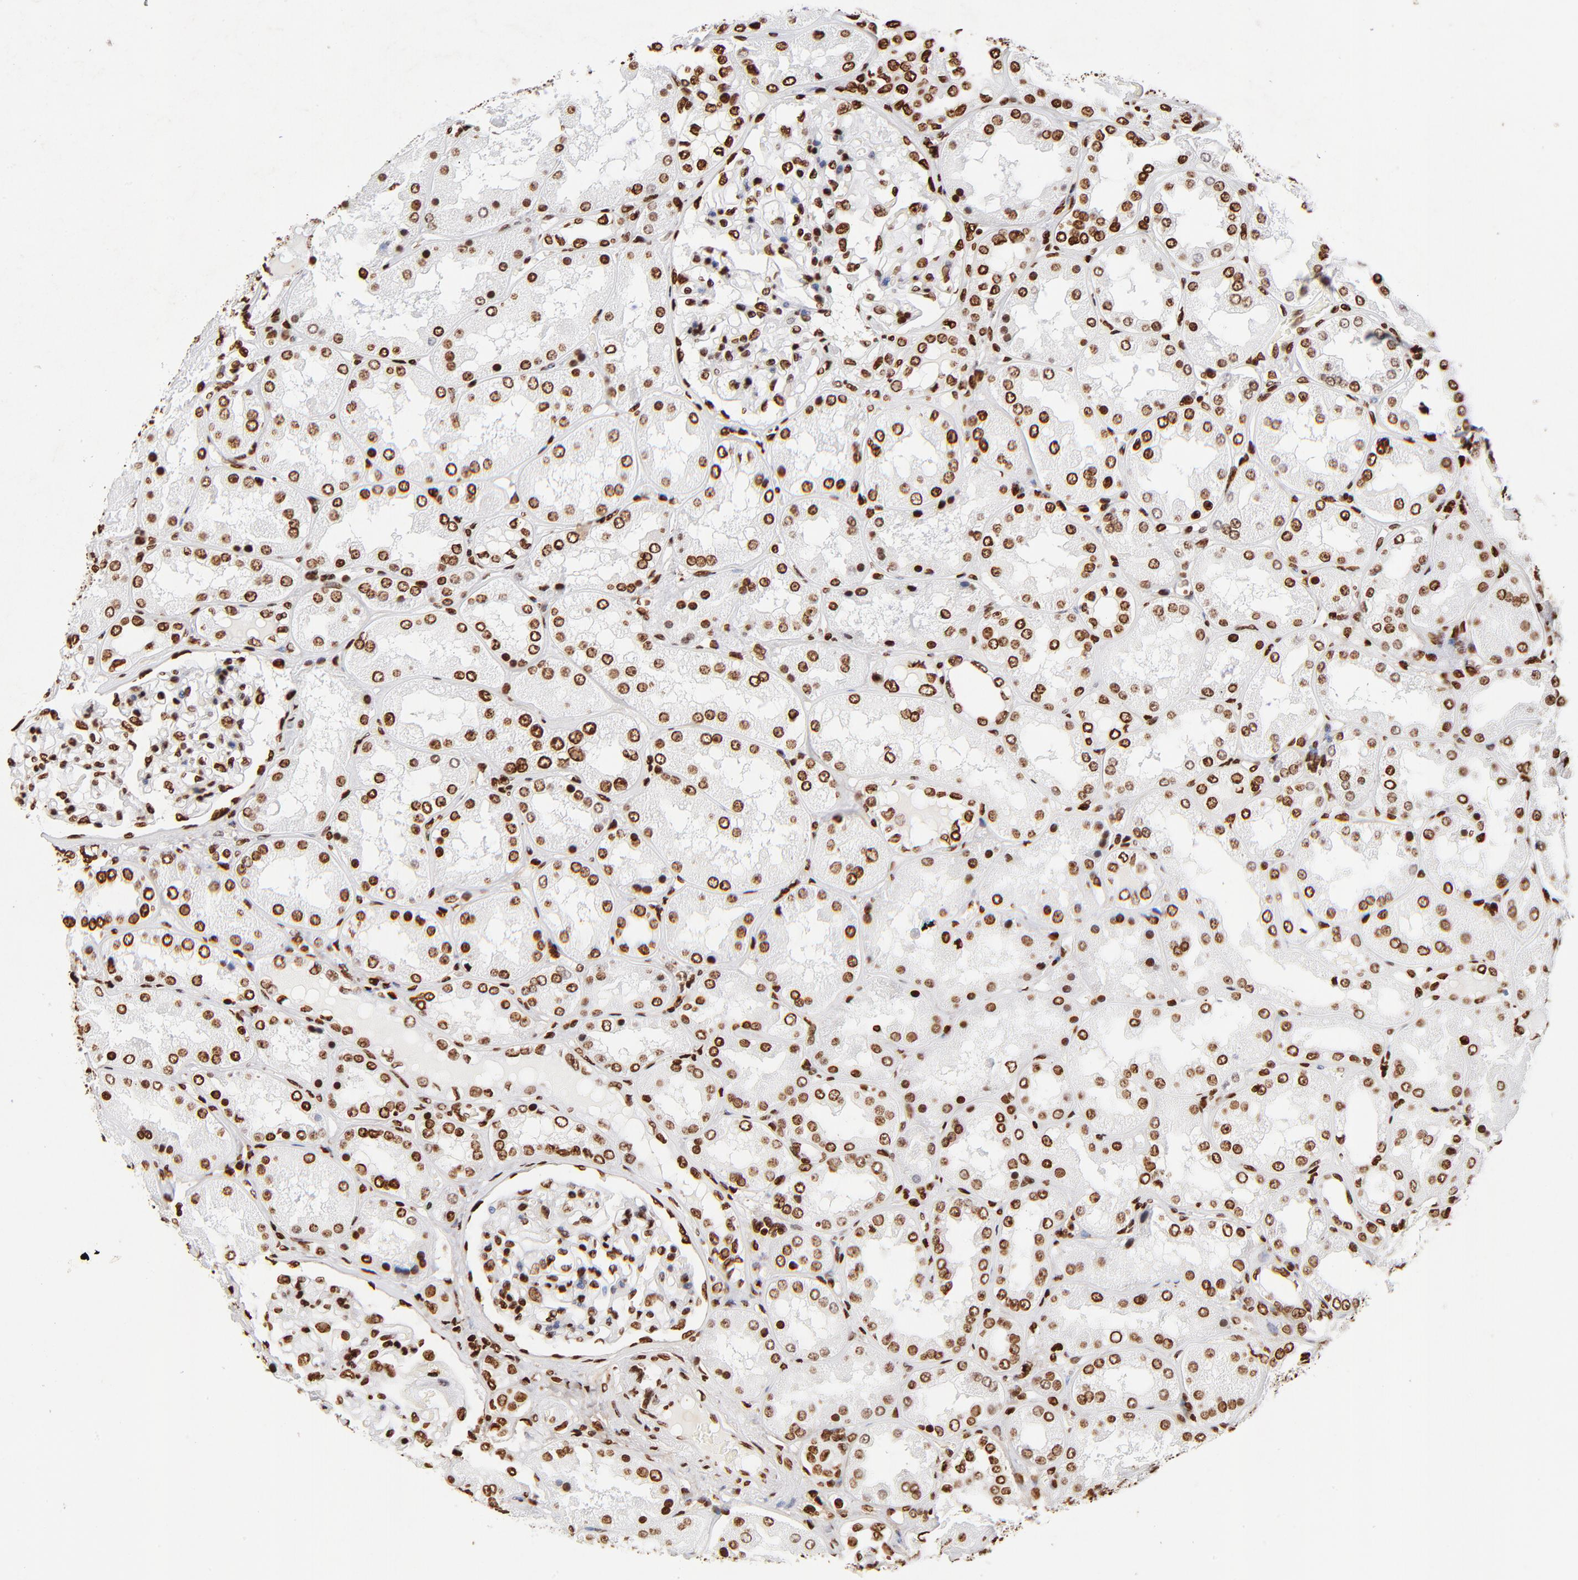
{"staining": {"intensity": "strong", "quantity": ">75%", "location": "nuclear"}, "tissue": "kidney", "cell_type": "Cells in glomeruli", "image_type": "normal", "snomed": [{"axis": "morphology", "description": "Normal tissue, NOS"}, {"axis": "topography", "description": "Kidney"}], "caption": "Normal kidney shows strong nuclear positivity in approximately >75% of cells in glomeruli.", "gene": "FBH1", "patient": {"sex": "female", "age": 56}}